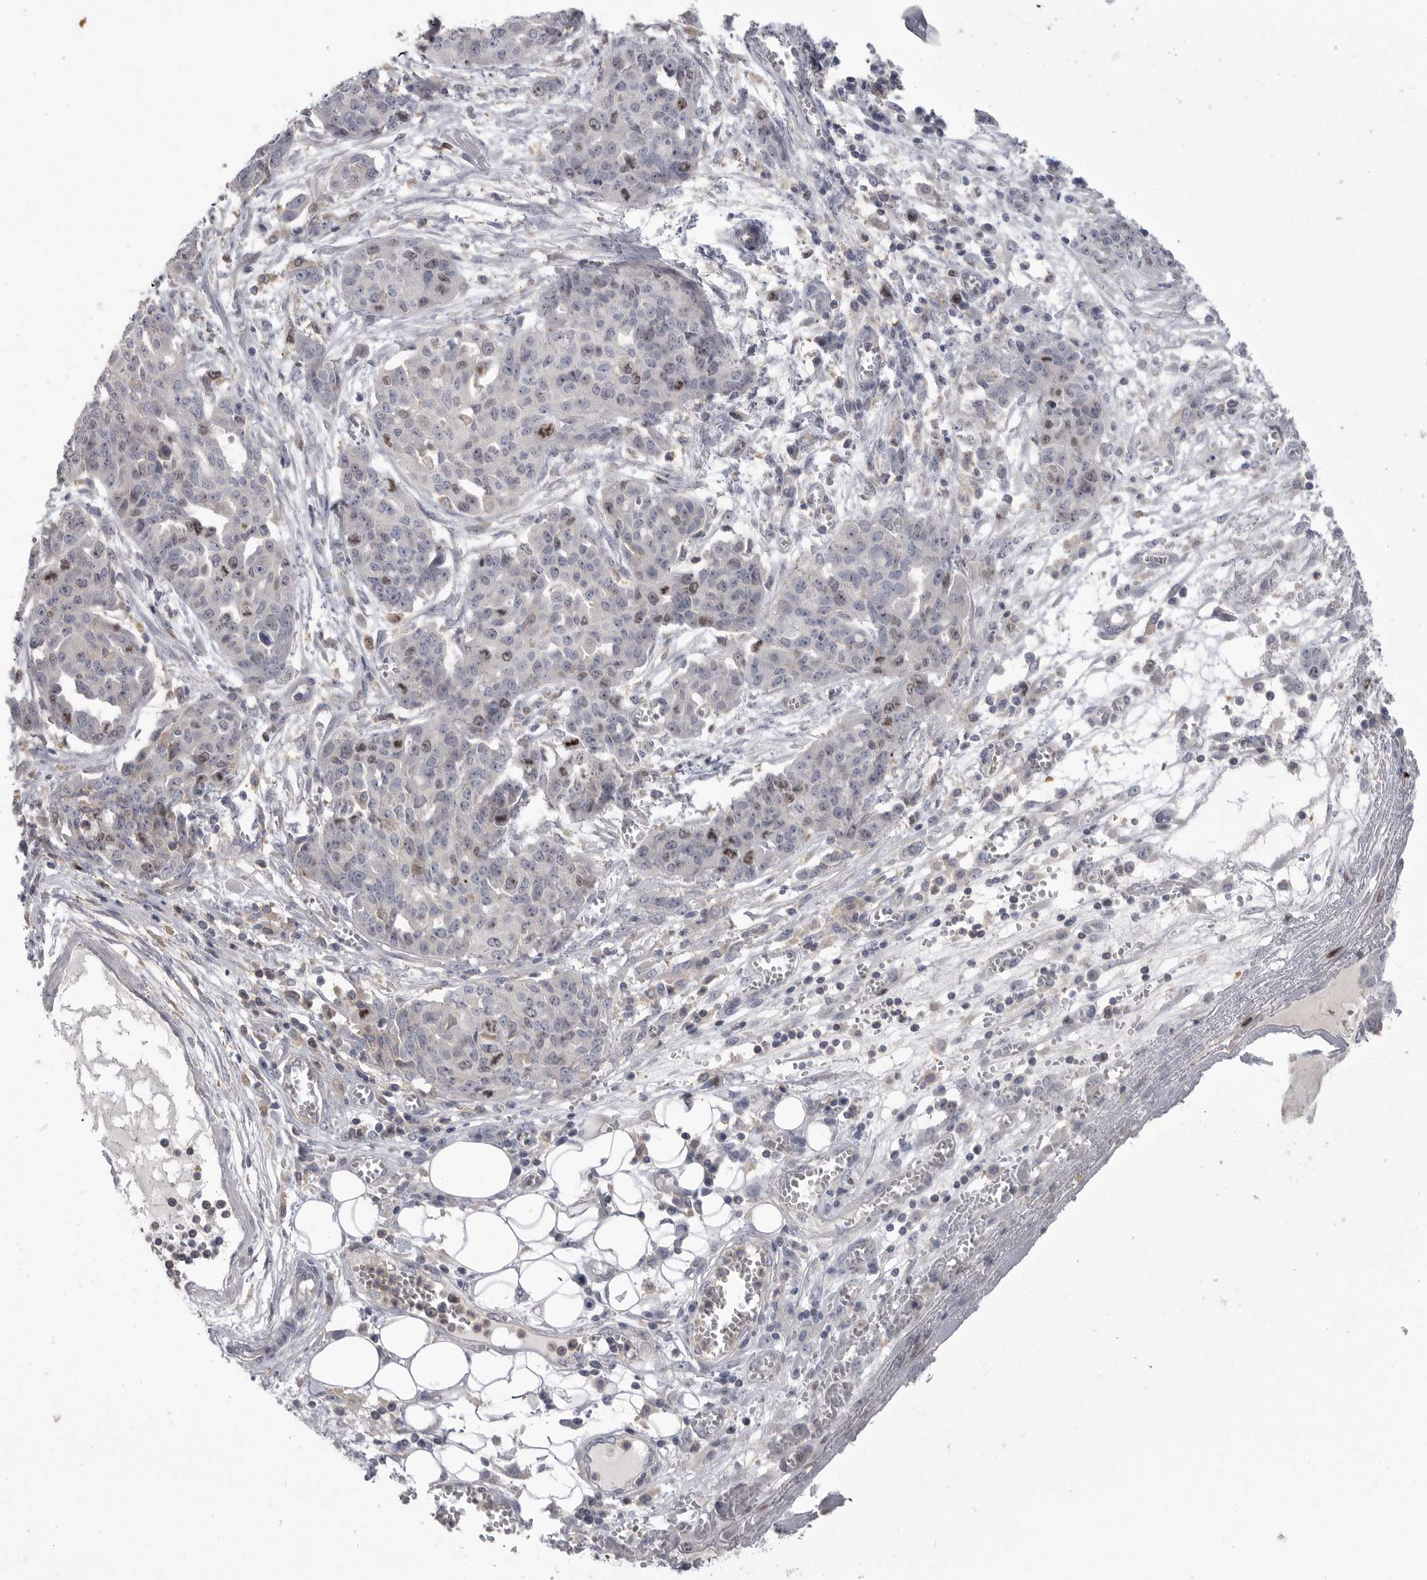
{"staining": {"intensity": "moderate", "quantity": "<25%", "location": "nuclear"}, "tissue": "ovarian cancer", "cell_type": "Tumor cells", "image_type": "cancer", "snomed": [{"axis": "morphology", "description": "Cystadenocarcinoma, serous, NOS"}, {"axis": "topography", "description": "Soft tissue"}, {"axis": "topography", "description": "Ovary"}], "caption": "There is low levels of moderate nuclear staining in tumor cells of ovarian cancer, as demonstrated by immunohistochemical staining (brown color).", "gene": "TOP2A", "patient": {"sex": "female", "age": 57}}